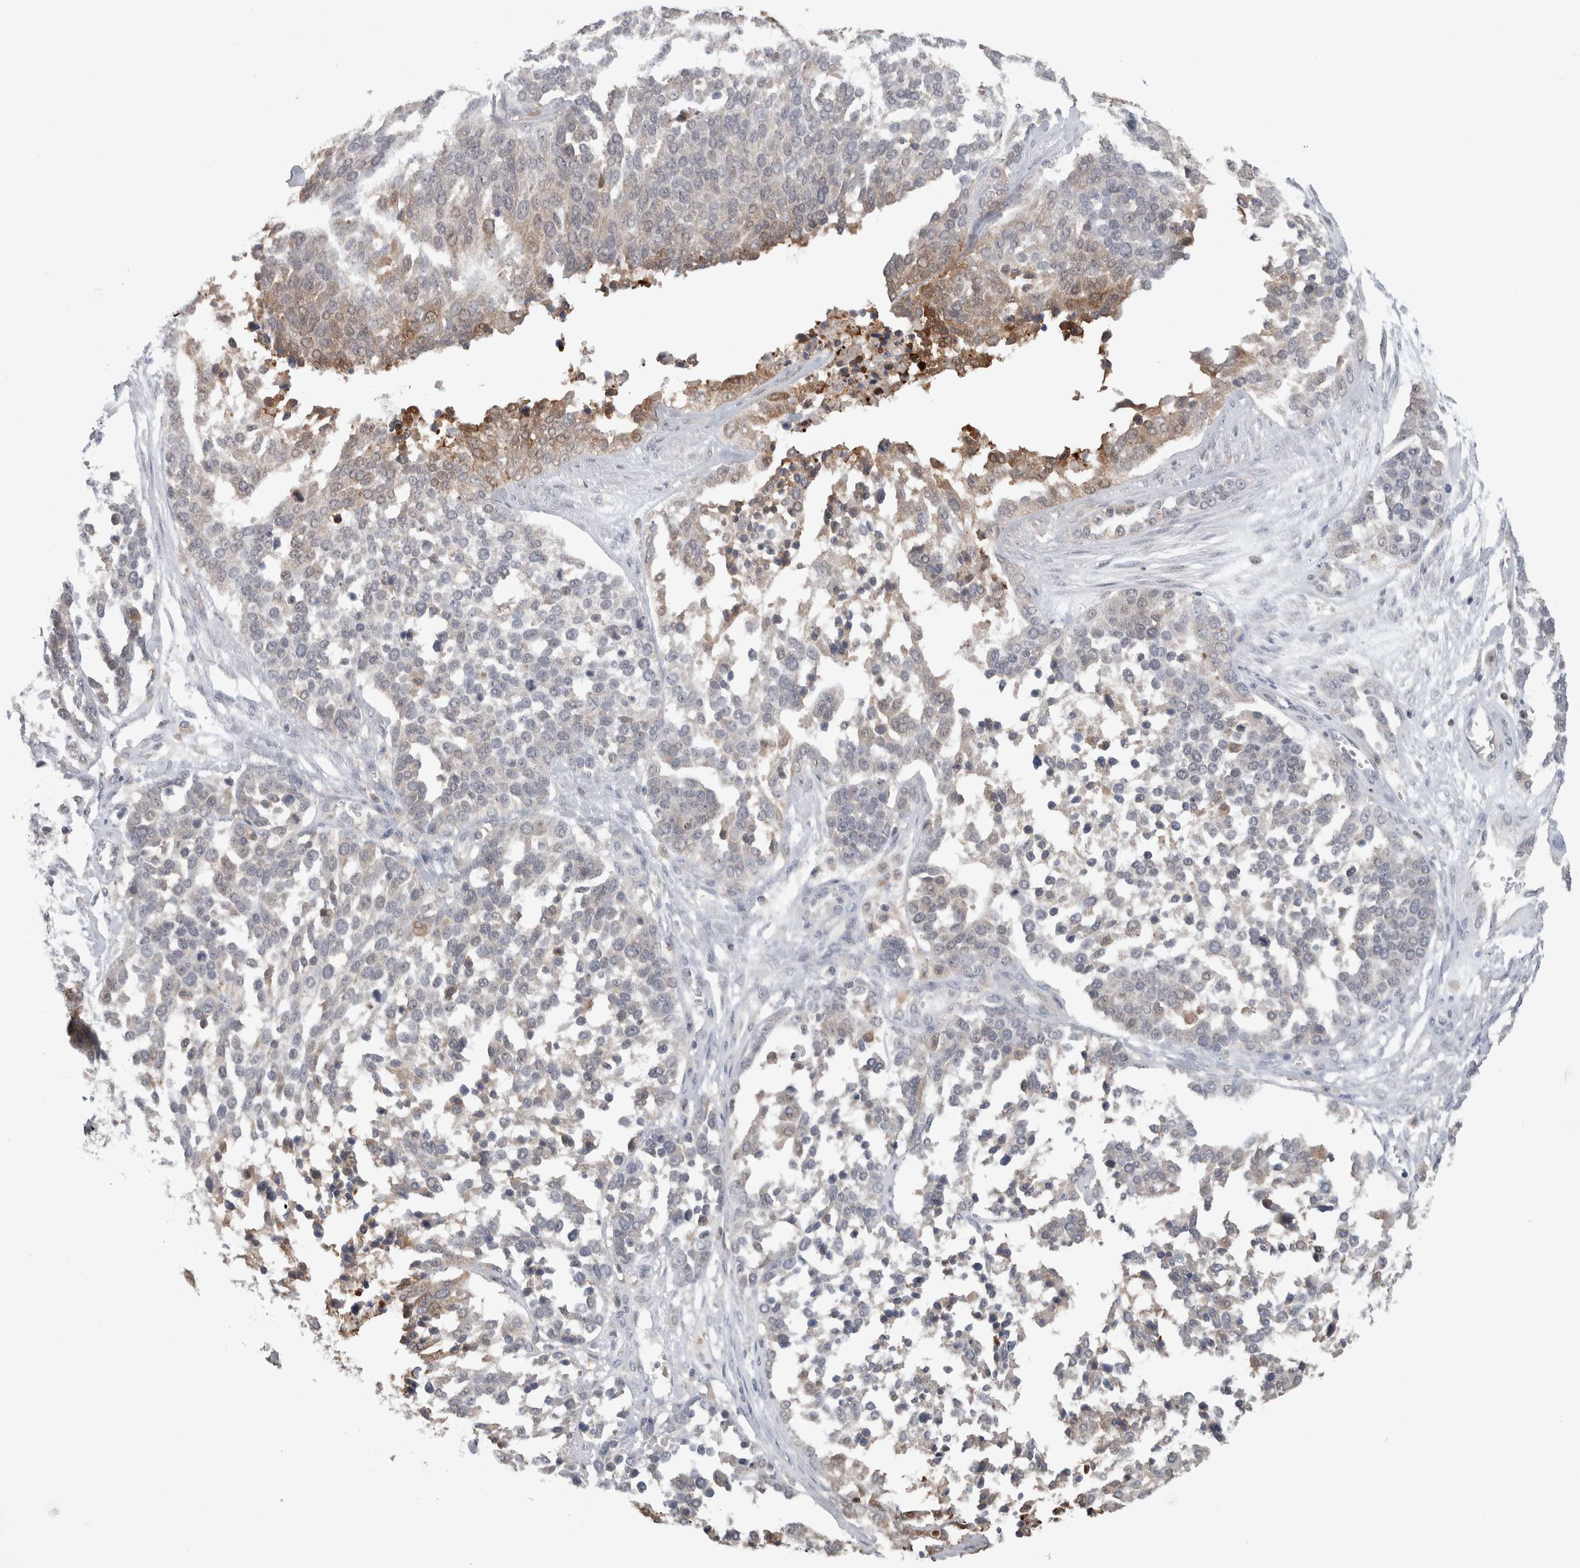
{"staining": {"intensity": "weak", "quantity": "25%-75%", "location": "cytoplasmic/membranous"}, "tissue": "ovarian cancer", "cell_type": "Tumor cells", "image_type": "cancer", "snomed": [{"axis": "morphology", "description": "Cystadenocarcinoma, serous, NOS"}, {"axis": "topography", "description": "Ovary"}], "caption": "Immunohistochemistry staining of serous cystadenocarcinoma (ovarian), which demonstrates low levels of weak cytoplasmic/membranous expression in about 25%-75% of tumor cells indicating weak cytoplasmic/membranous protein positivity. The staining was performed using DAB (3,3'-diaminobenzidine) (brown) for protein detection and nuclei were counterstained in hematoxylin (blue).", "gene": "HTATIP2", "patient": {"sex": "female", "age": 44}}